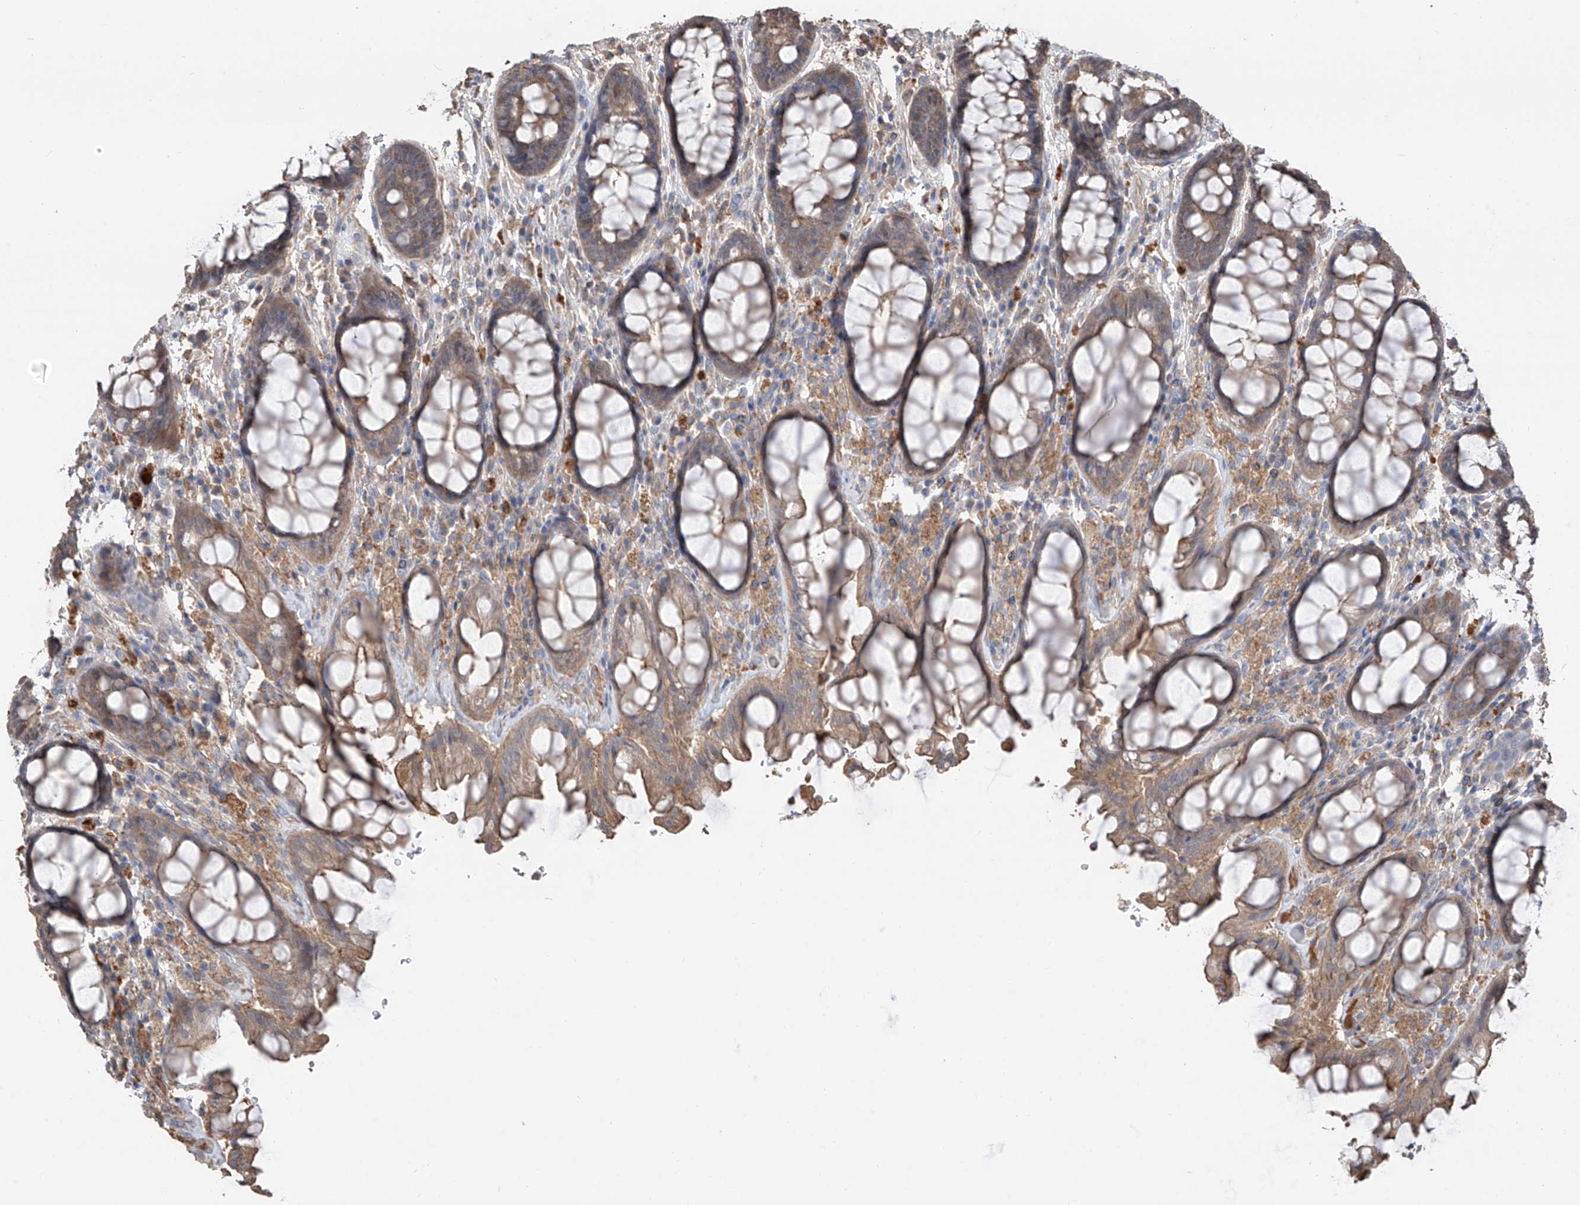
{"staining": {"intensity": "moderate", "quantity": "25%-75%", "location": "cytoplasmic/membranous"}, "tissue": "rectum", "cell_type": "Glandular cells", "image_type": "normal", "snomed": [{"axis": "morphology", "description": "Normal tissue, NOS"}, {"axis": "topography", "description": "Rectum"}], "caption": "Immunohistochemical staining of normal rectum reveals 25%-75% levels of moderate cytoplasmic/membranous protein expression in approximately 25%-75% of glandular cells. (DAB = brown stain, brightfield microscopy at high magnification).", "gene": "EDN1", "patient": {"sex": "male", "age": 64}}